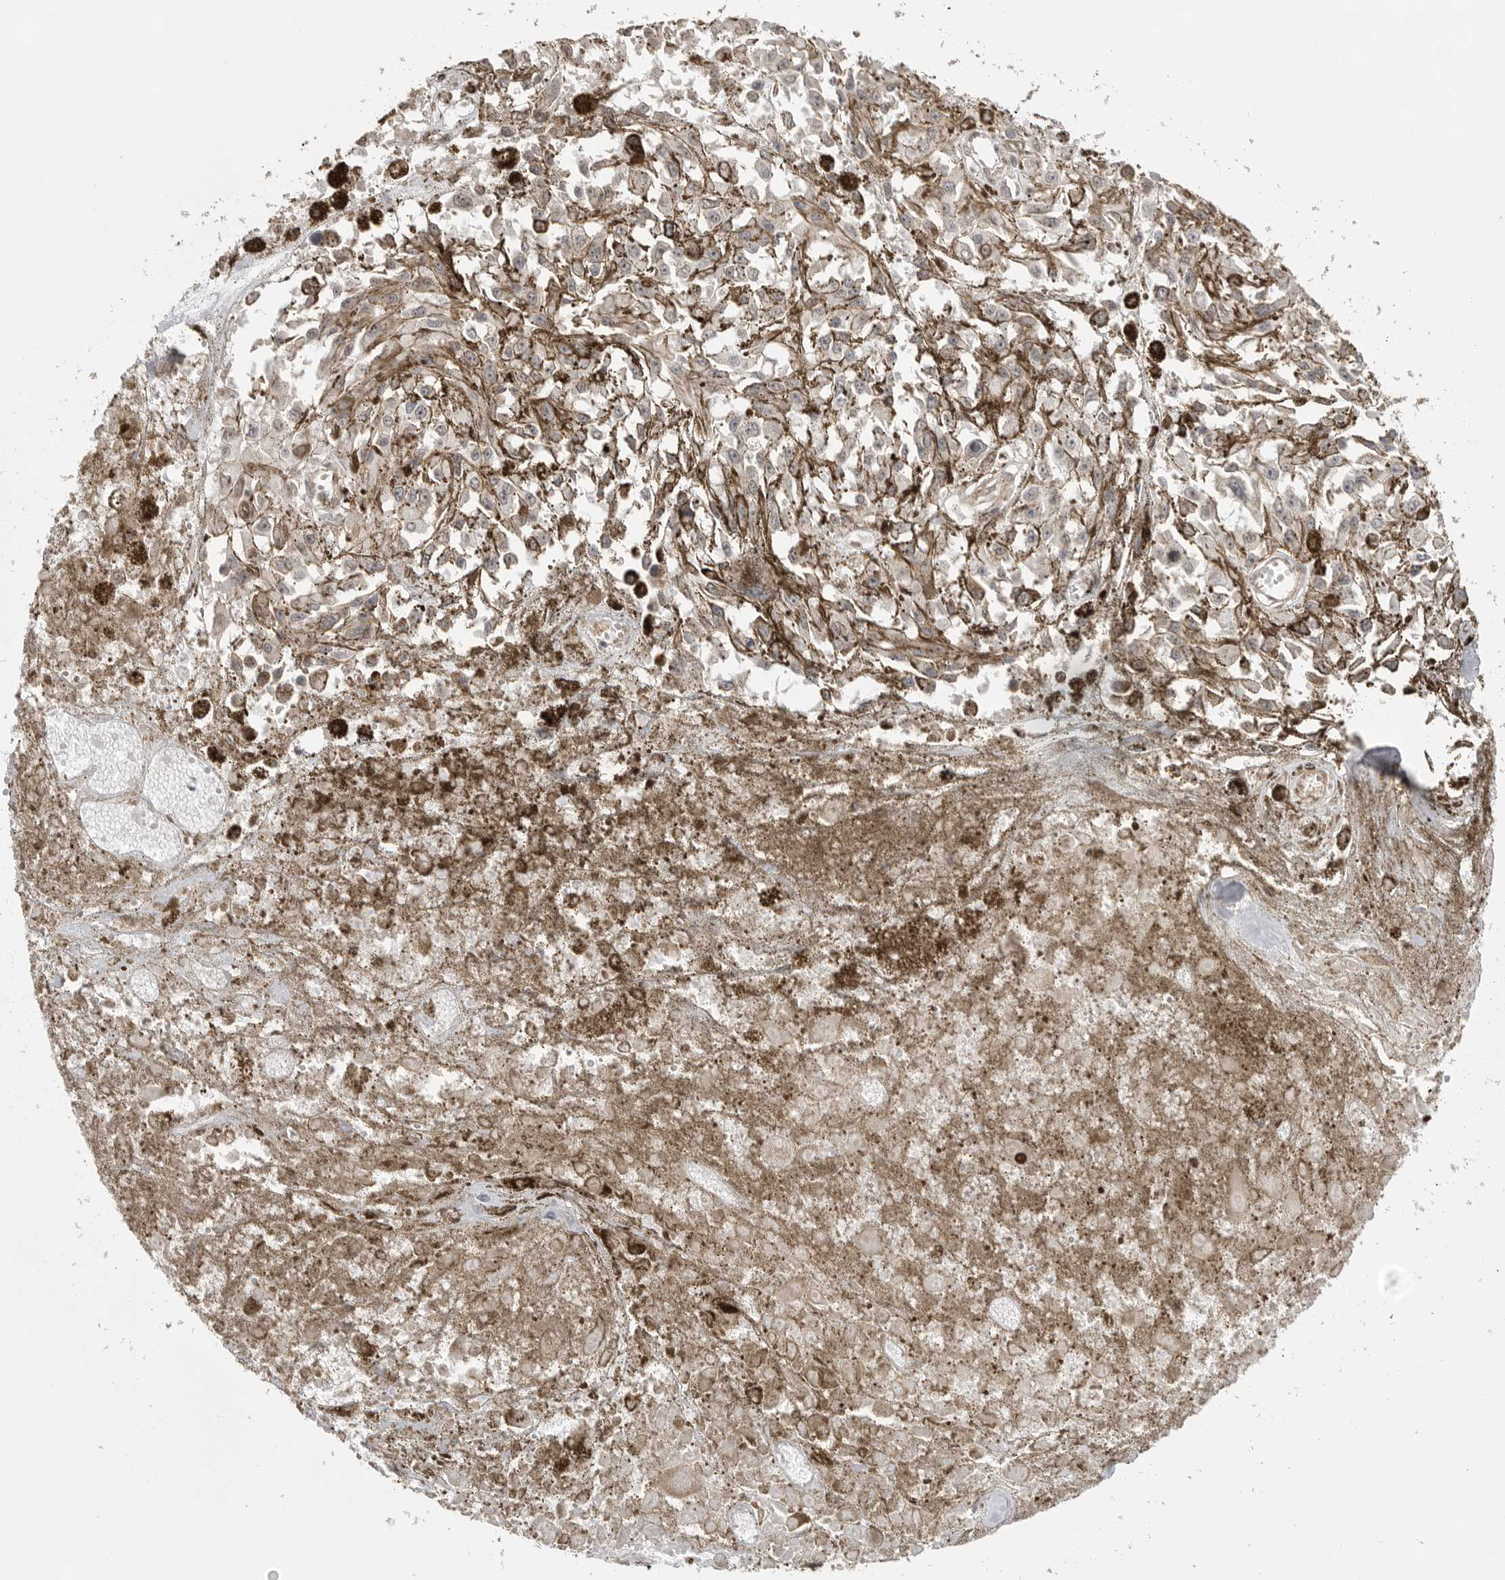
{"staining": {"intensity": "weak", "quantity": ">75%", "location": "cytoplasmic/membranous"}, "tissue": "melanoma", "cell_type": "Tumor cells", "image_type": "cancer", "snomed": [{"axis": "morphology", "description": "Malignant melanoma, Metastatic site"}, {"axis": "topography", "description": "Lymph node"}], "caption": "Human malignant melanoma (metastatic site) stained with a brown dye reveals weak cytoplasmic/membranous positive staining in approximately >75% of tumor cells.", "gene": "GPC2", "patient": {"sex": "male", "age": 59}}